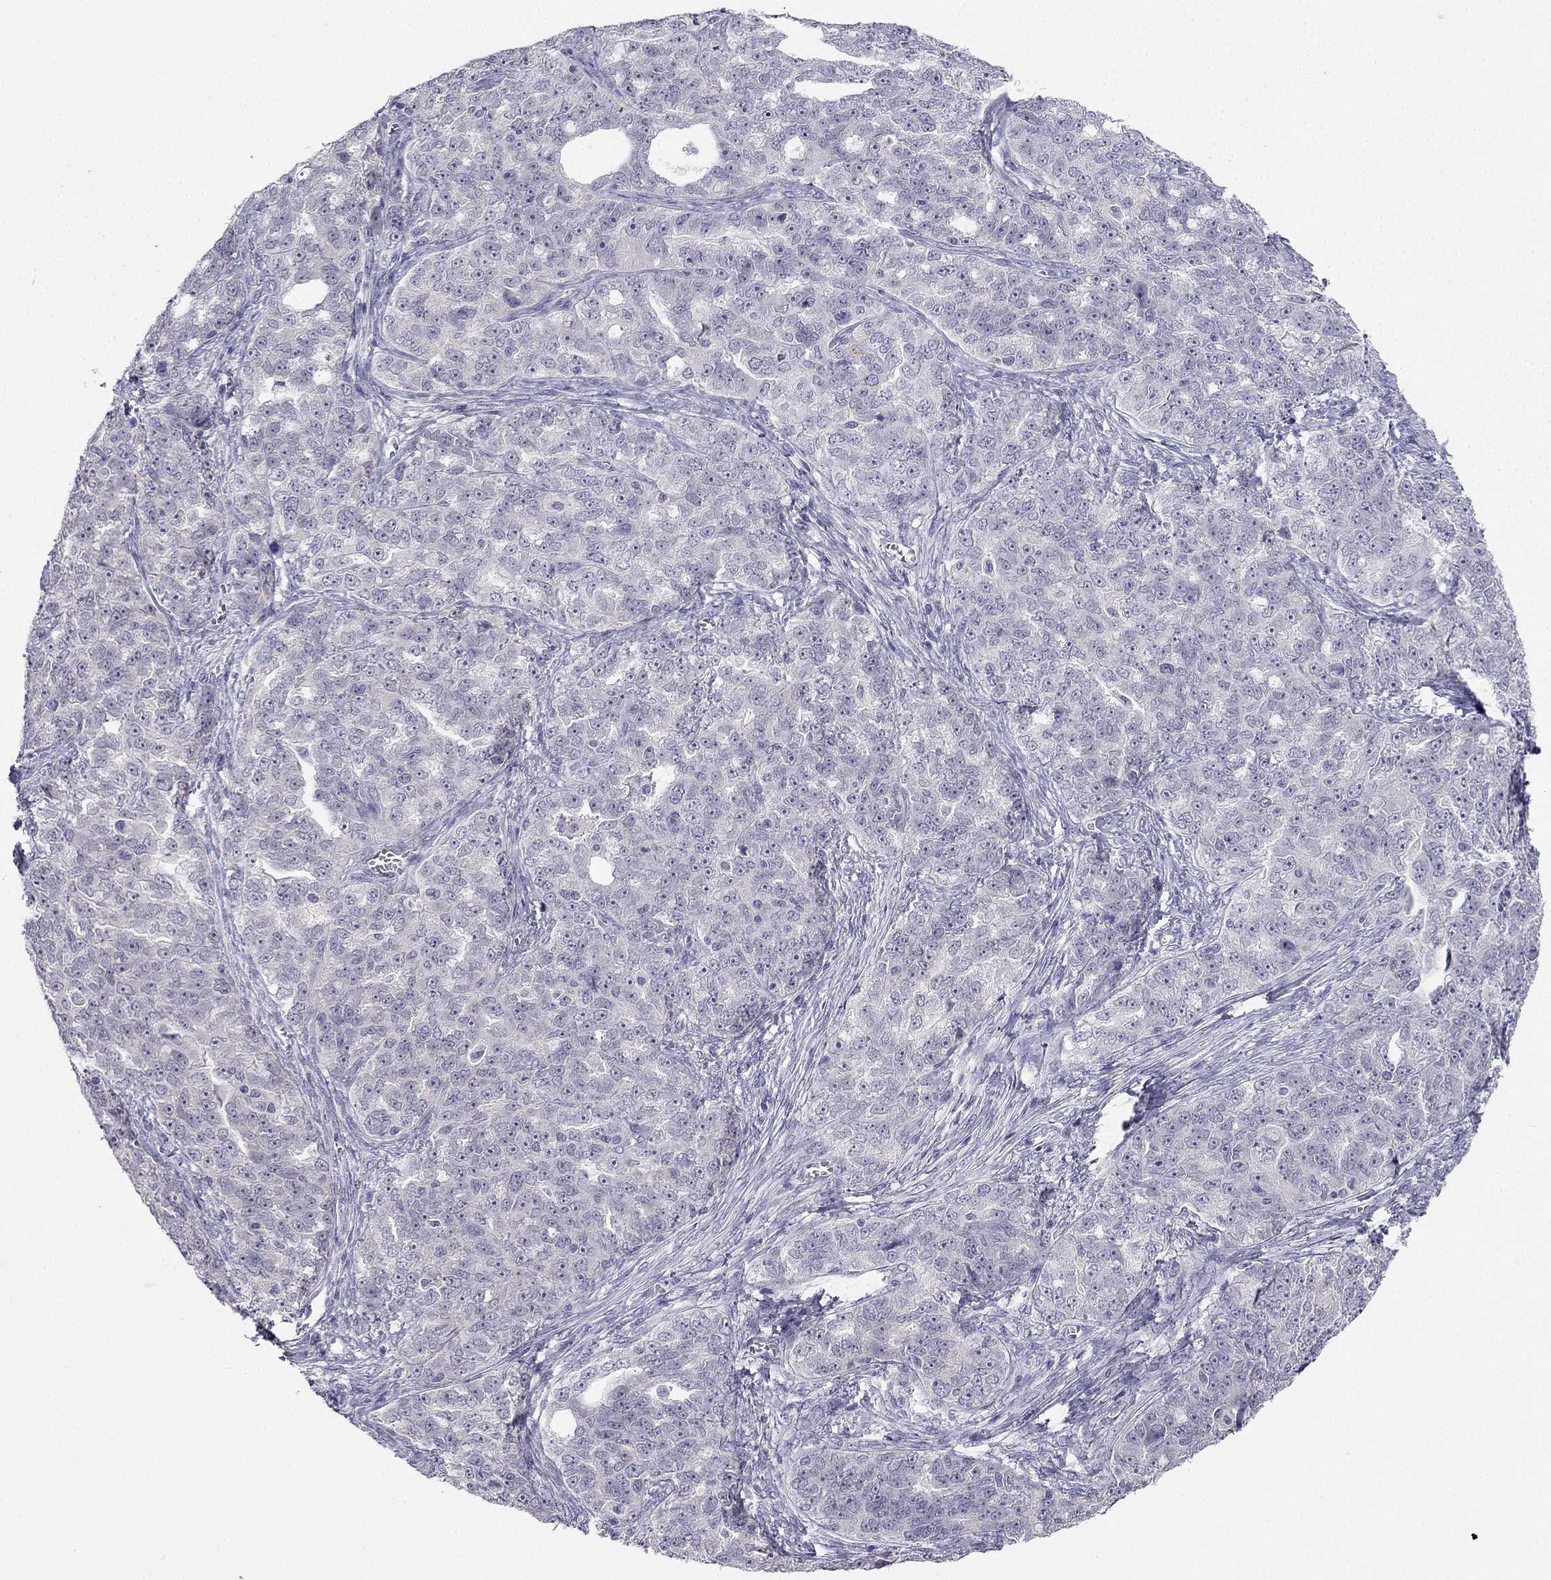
{"staining": {"intensity": "negative", "quantity": "none", "location": "none"}, "tissue": "ovarian cancer", "cell_type": "Tumor cells", "image_type": "cancer", "snomed": [{"axis": "morphology", "description": "Cystadenocarcinoma, serous, NOS"}, {"axis": "topography", "description": "Ovary"}], "caption": "Micrograph shows no significant protein staining in tumor cells of serous cystadenocarcinoma (ovarian). The staining is performed using DAB brown chromogen with nuclei counter-stained in using hematoxylin.", "gene": "C16orf89", "patient": {"sex": "female", "age": 51}}